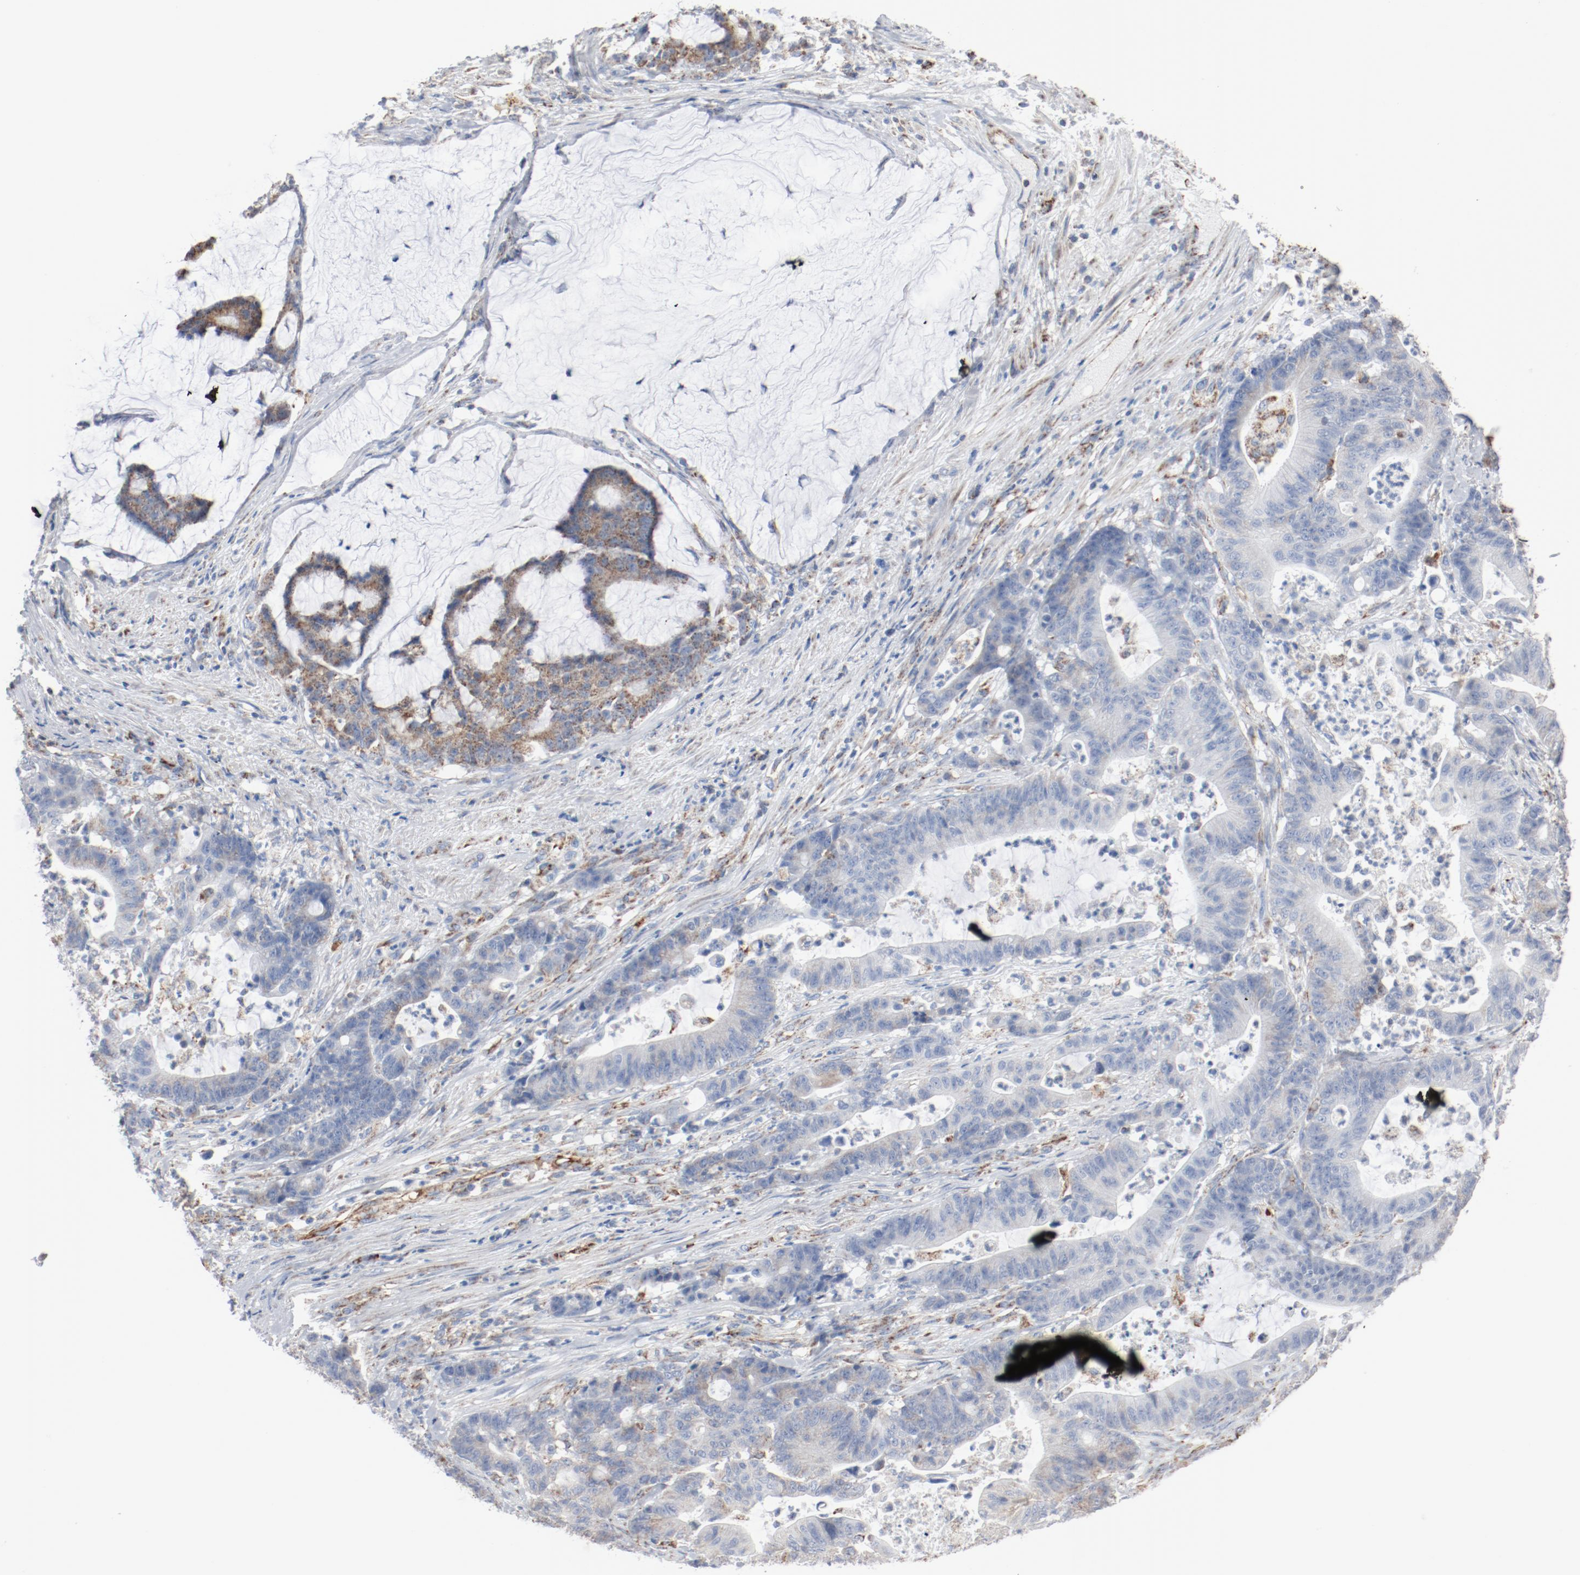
{"staining": {"intensity": "moderate", "quantity": "<25%", "location": "cytoplasmic/membranous"}, "tissue": "colorectal cancer", "cell_type": "Tumor cells", "image_type": "cancer", "snomed": [{"axis": "morphology", "description": "Adenocarcinoma, NOS"}, {"axis": "topography", "description": "Colon"}], "caption": "High-power microscopy captured an immunohistochemistry micrograph of colorectal adenocarcinoma, revealing moderate cytoplasmic/membranous expression in about <25% of tumor cells.", "gene": "NDUFB8", "patient": {"sex": "female", "age": 84}}